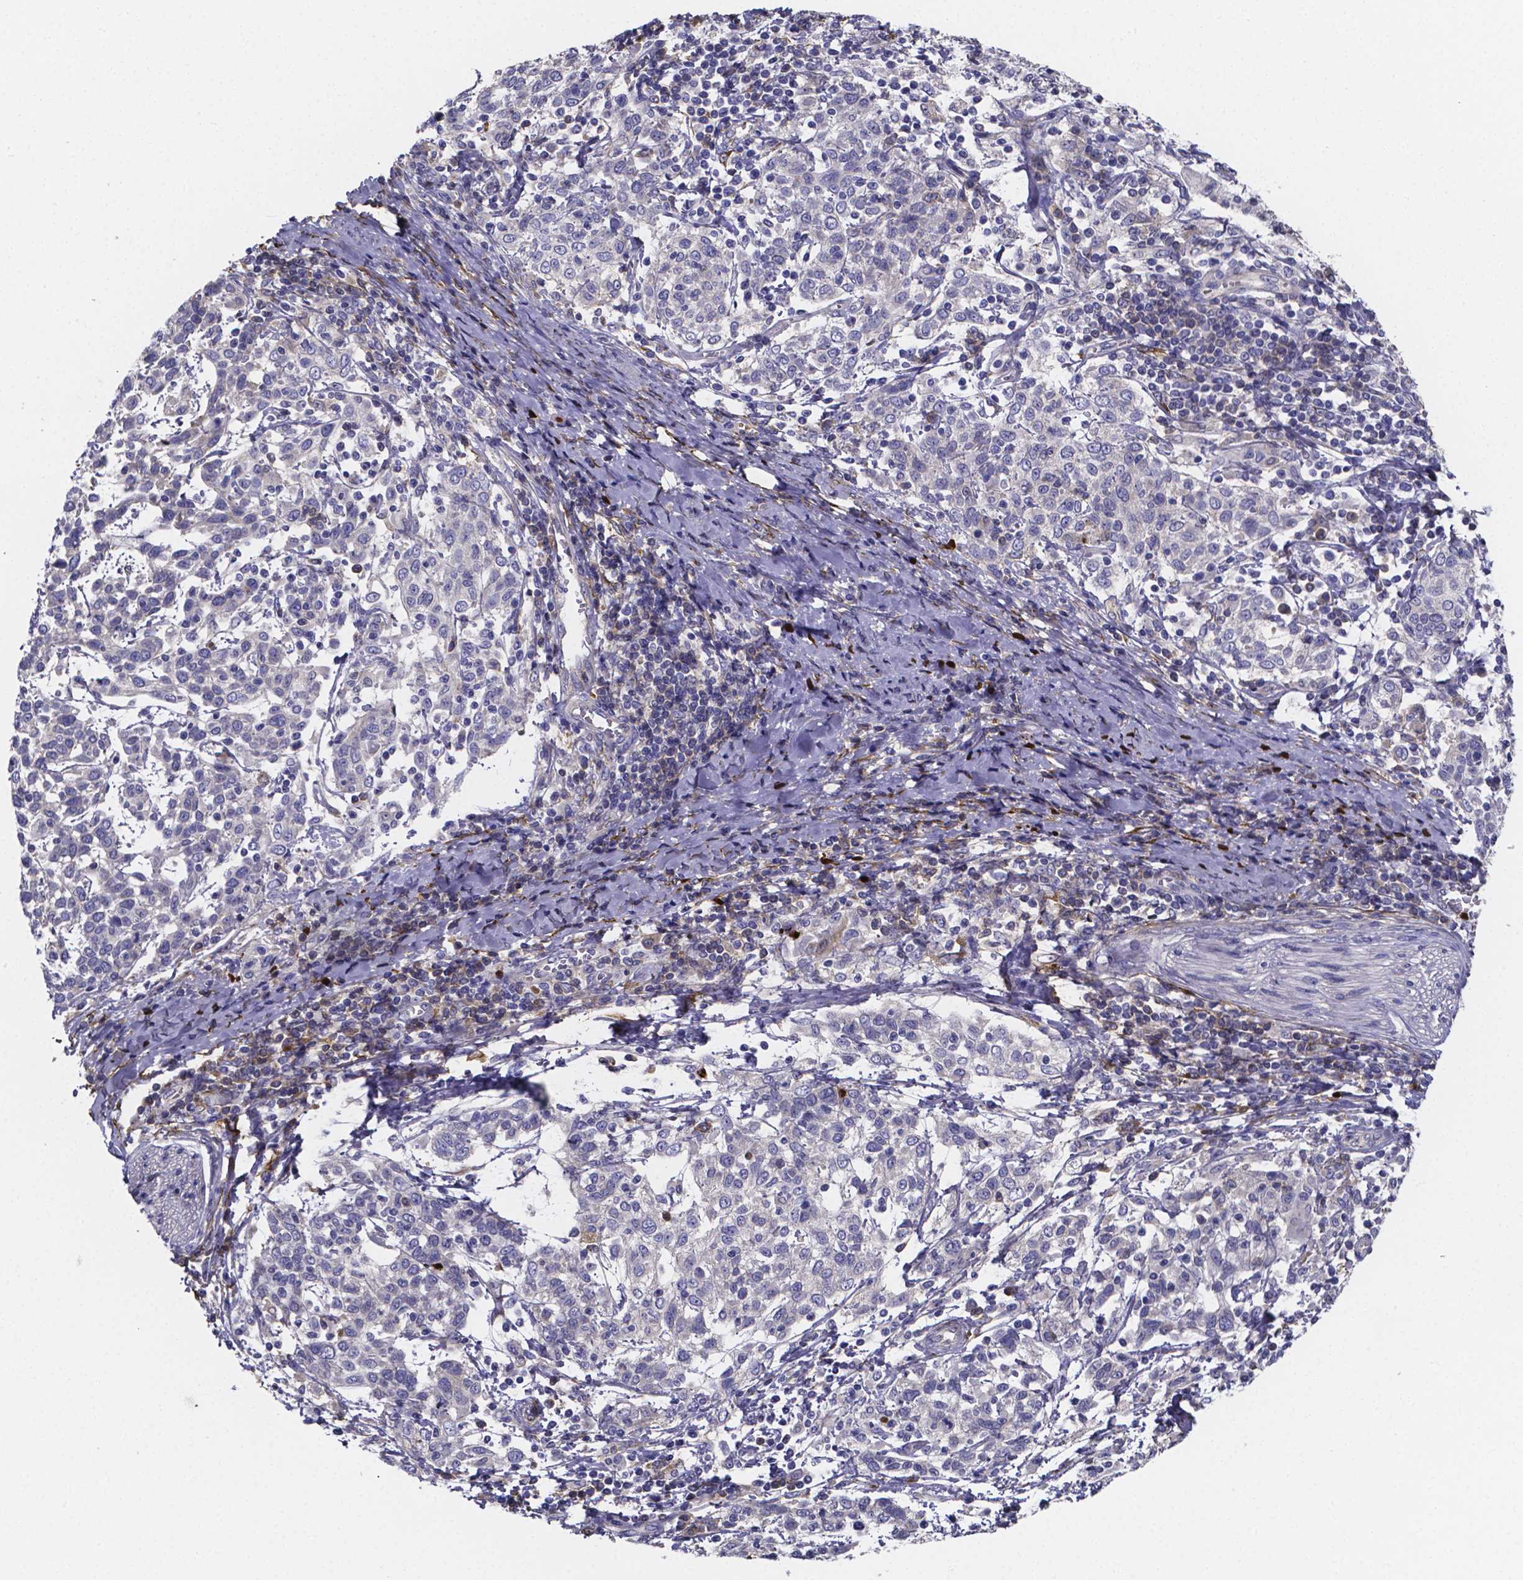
{"staining": {"intensity": "negative", "quantity": "none", "location": "none"}, "tissue": "cervical cancer", "cell_type": "Tumor cells", "image_type": "cancer", "snomed": [{"axis": "morphology", "description": "Squamous cell carcinoma, NOS"}, {"axis": "topography", "description": "Cervix"}], "caption": "A high-resolution micrograph shows immunohistochemistry (IHC) staining of cervical cancer, which demonstrates no significant expression in tumor cells.", "gene": "SFRP4", "patient": {"sex": "female", "age": 61}}